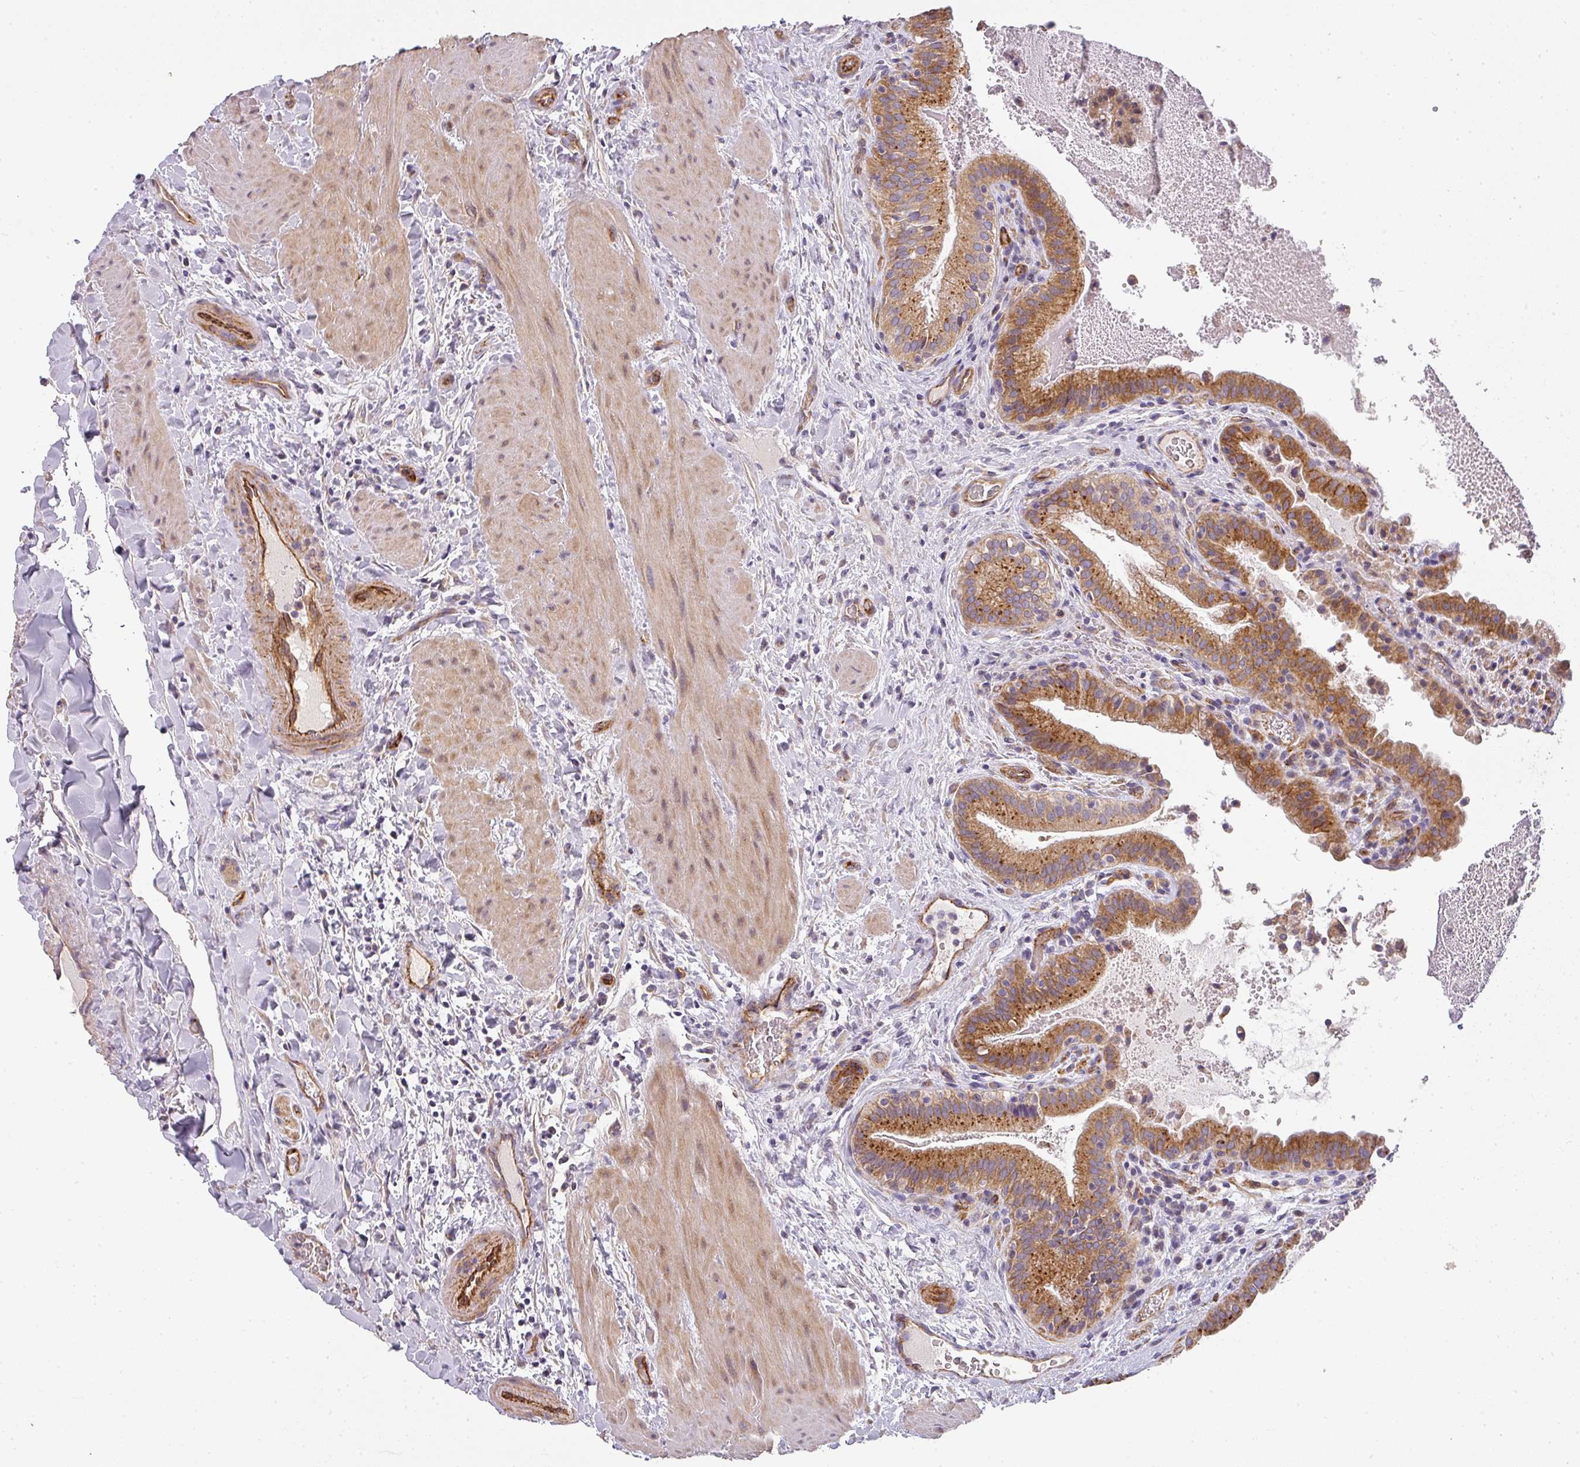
{"staining": {"intensity": "moderate", "quantity": ">75%", "location": "cytoplasmic/membranous"}, "tissue": "gallbladder", "cell_type": "Glandular cells", "image_type": "normal", "snomed": [{"axis": "morphology", "description": "Normal tissue, NOS"}, {"axis": "topography", "description": "Gallbladder"}], "caption": "Protein staining reveals moderate cytoplasmic/membranous staining in about >75% of glandular cells in unremarkable gallbladder.", "gene": "PCDH1", "patient": {"sex": "male", "age": 24}}